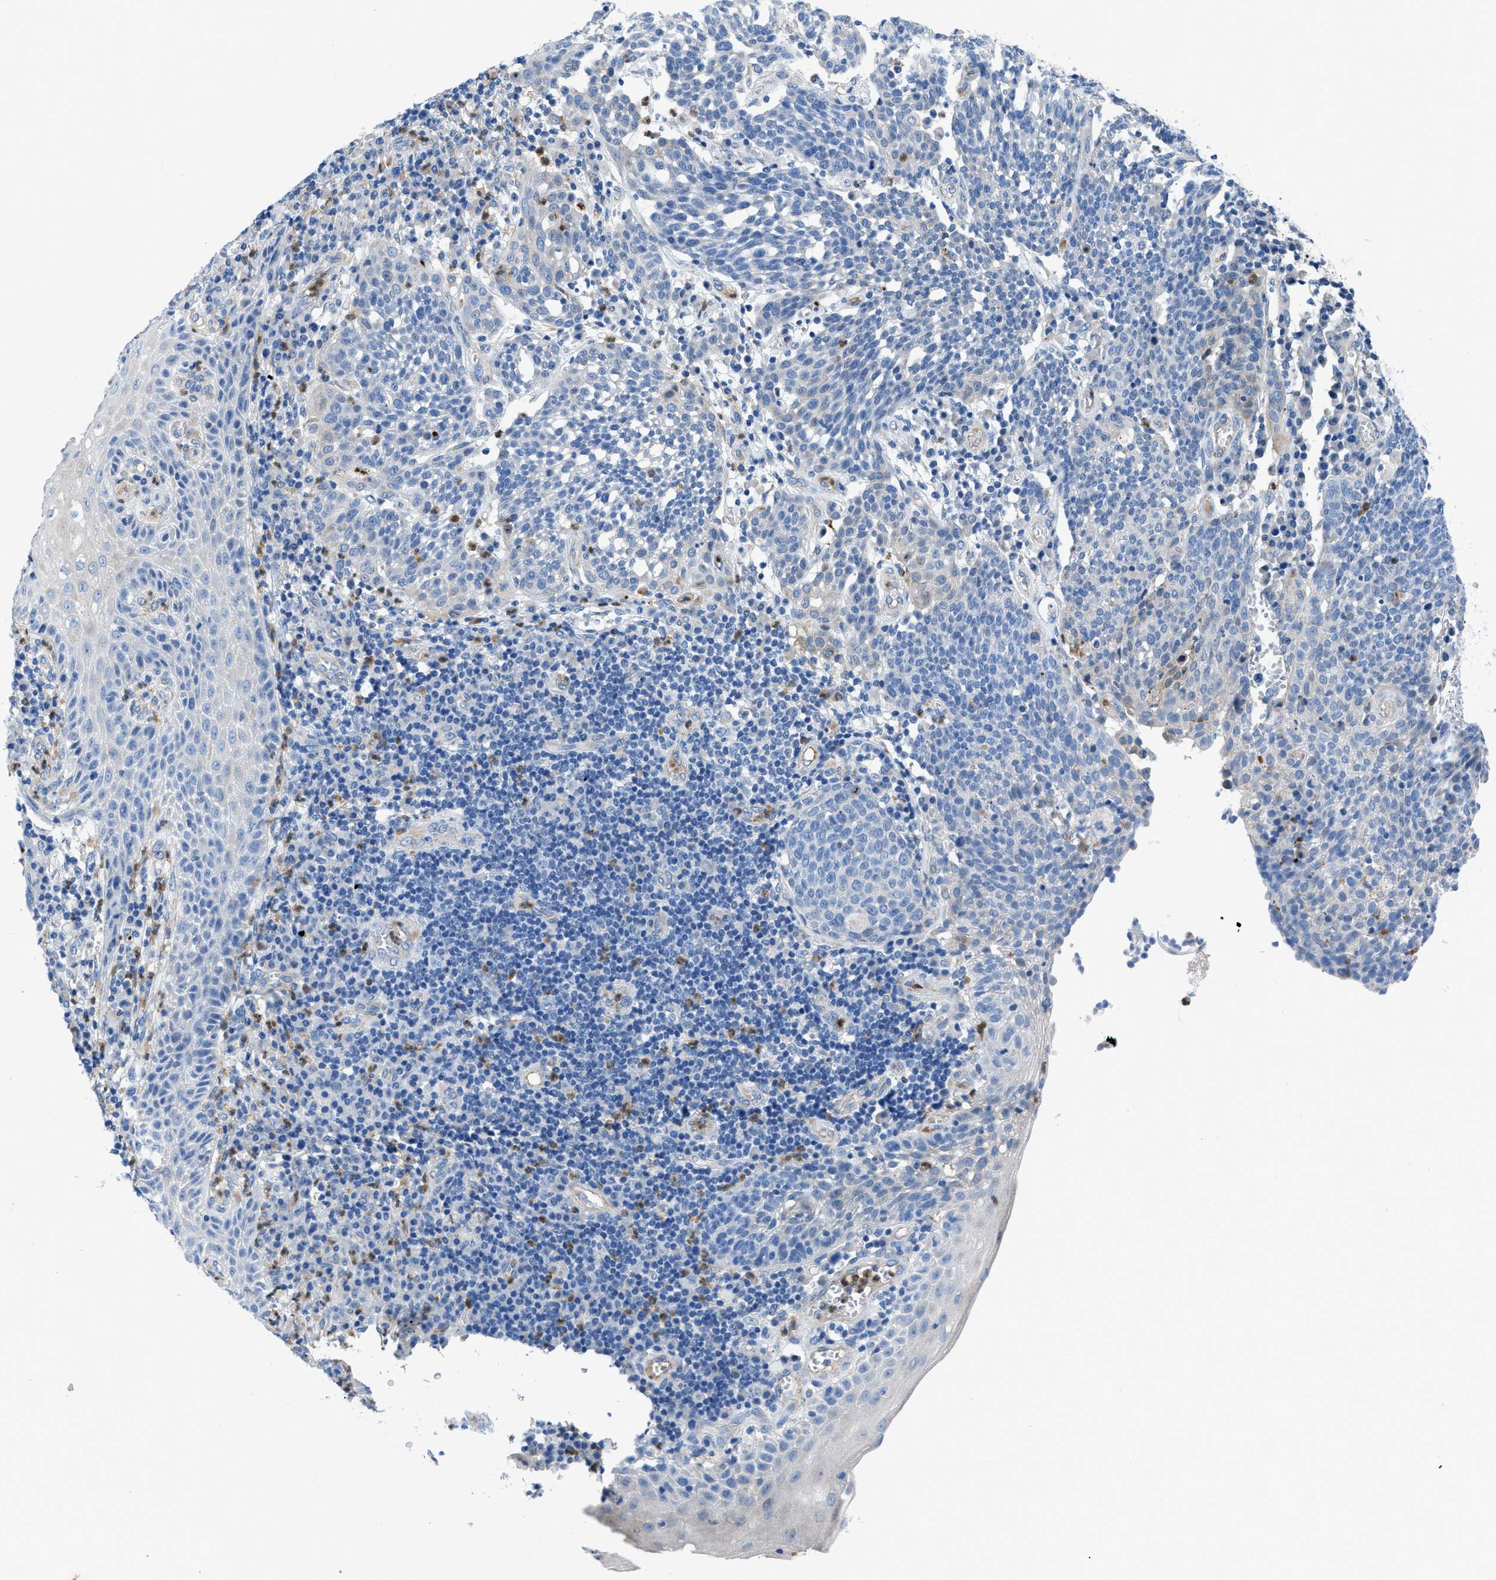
{"staining": {"intensity": "negative", "quantity": "none", "location": "none"}, "tissue": "cervical cancer", "cell_type": "Tumor cells", "image_type": "cancer", "snomed": [{"axis": "morphology", "description": "Squamous cell carcinoma, NOS"}, {"axis": "topography", "description": "Cervix"}], "caption": "Tumor cells show no significant positivity in cervical squamous cell carcinoma.", "gene": "ITPR1", "patient": {"sex": "female", "age": 34}}